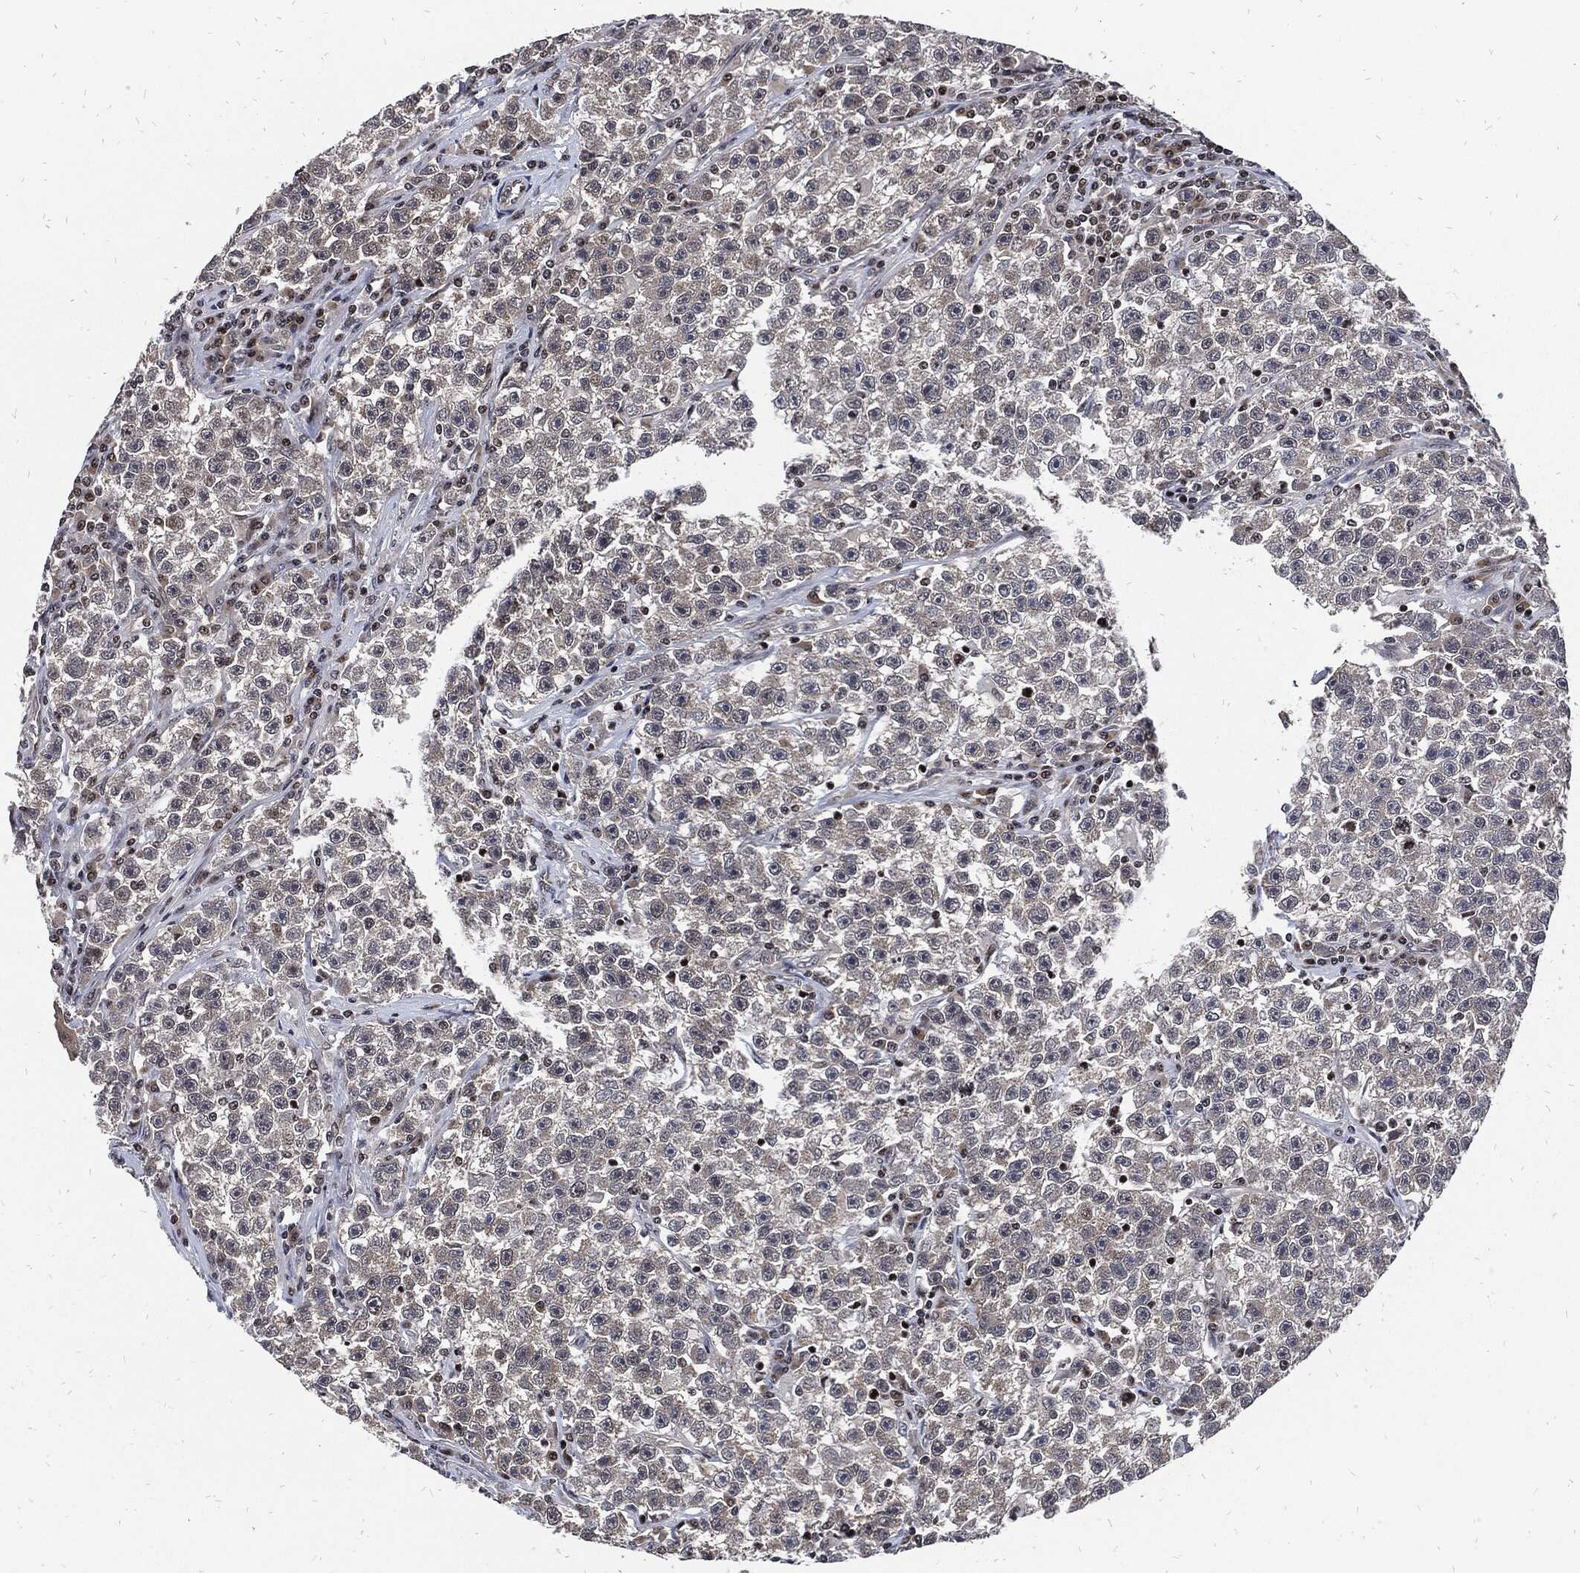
{"staining": {"intensity": "negative", "quantity": "none", "location": "none"}, "tissue": "testis cancer", "cell_type": "Tumor cells", "image_type": "cancer", "snomed": [{"axis": "morphology", "description": "Seminoma, NOS"}, {"axis": "topography", "description": "Testis"}], "caption": "Image shows no protein staining in tumor cells of testis cancer (seminoma) tissue. (DAB (3,3'-diaminobenzidine) IHC with hematoxylin counter stain).", "gene": "ZNF775", "patient": {"sex": "male", "age": 22}}